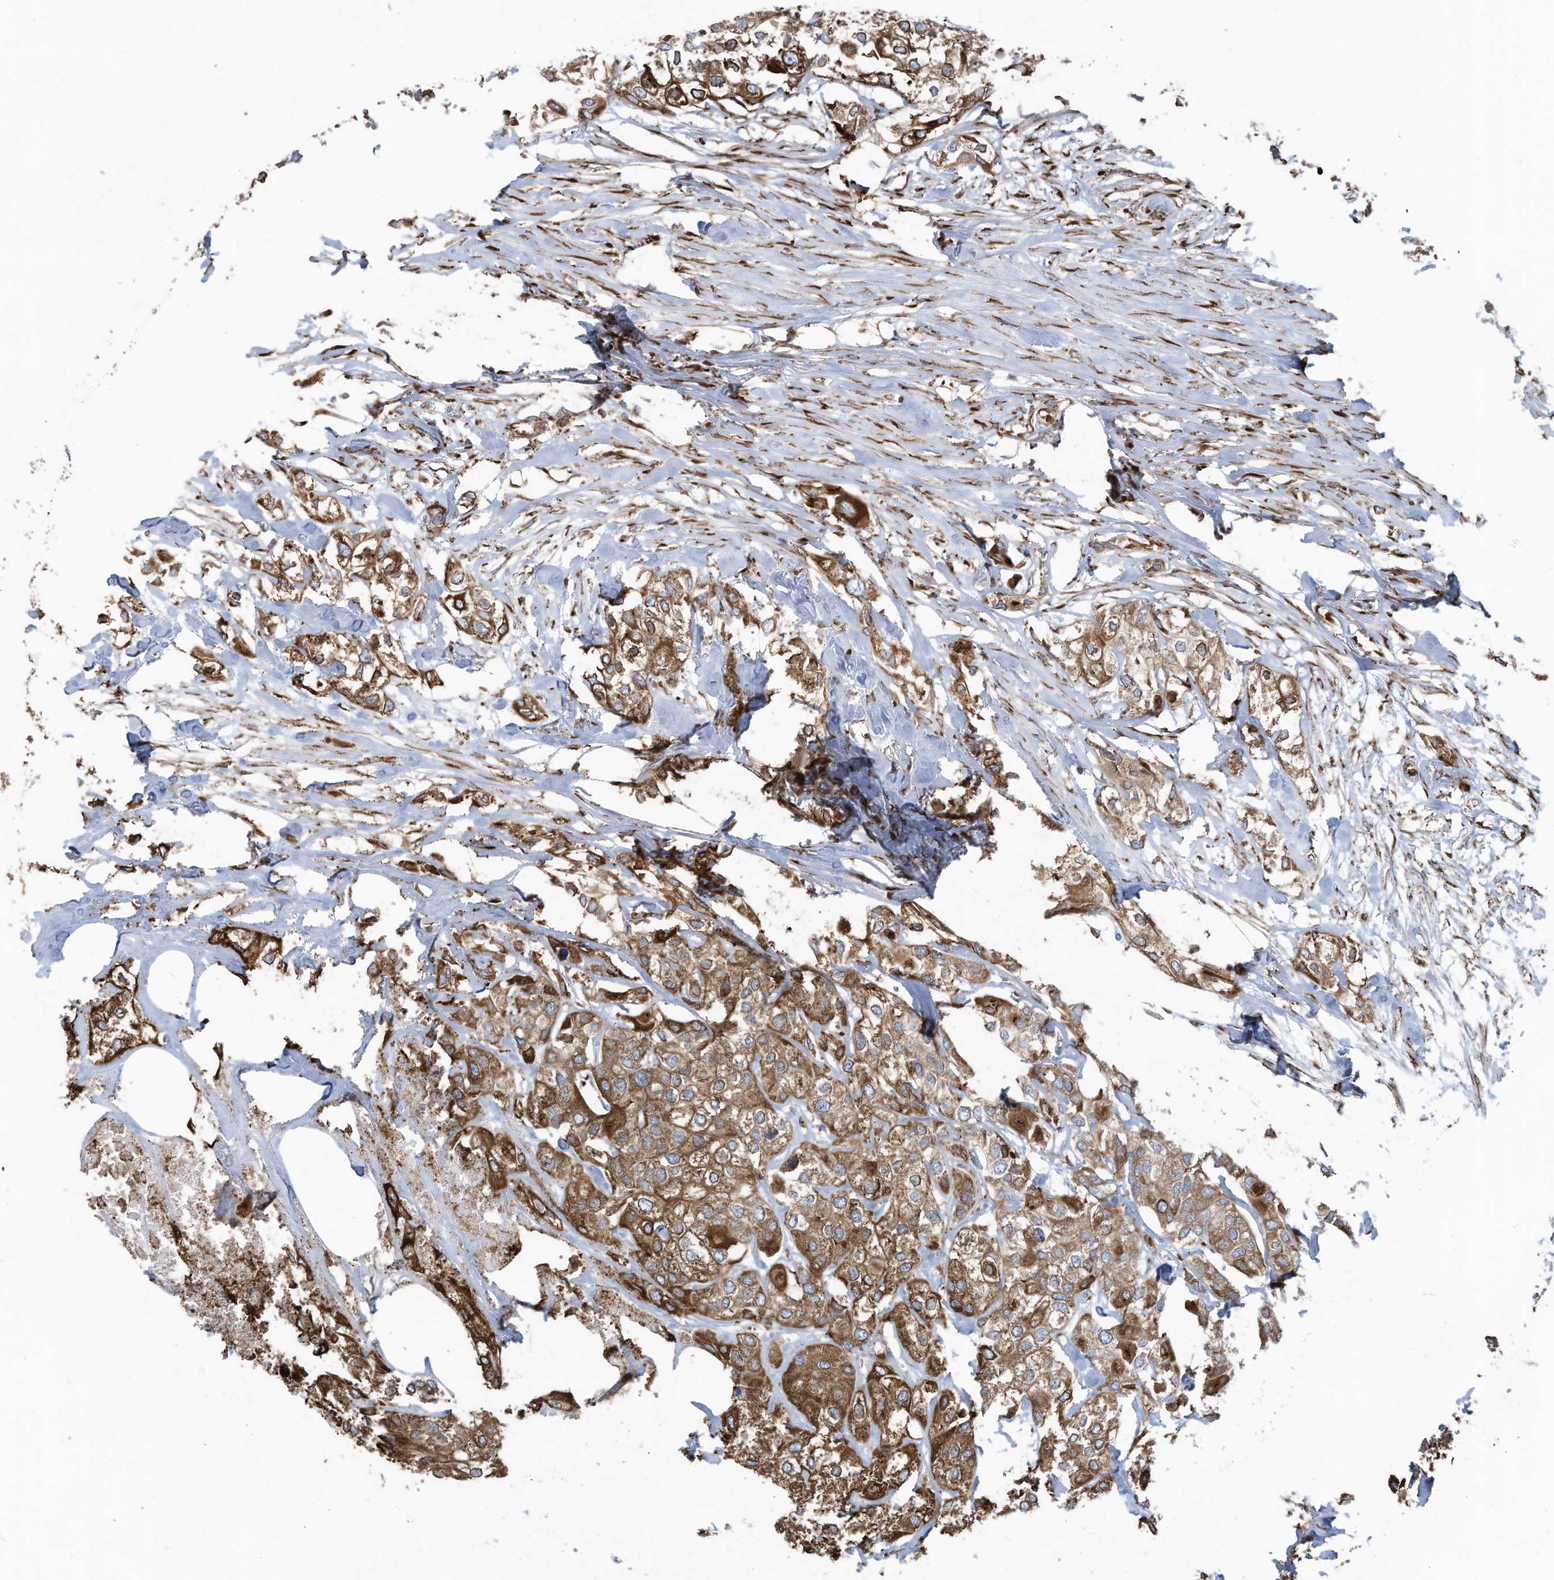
{"staining": {"intensity": "strong", "quantity": ">75%", "location": "cytoplasmic/membranous"}, "tissue": "urothelial cancer", "cell_type": "Tumor cells", "image_type": "cancer", "snomed": [{"axis": "morphology", "description": "Urothelial carcinoma, High grade"}, {"axis": "topography", "description": "Urinary bladder"}], "caption": "This image reveals urothelial cancer stained with immunohistochemistry to label a protein in brown. The cytoplasmic/membranous of tumor cells show strong positivity for the protein. Nuclei are counter-stained blue.", "gene": "ZNF354C", "patient": {"sex": "male", "age": 64}}